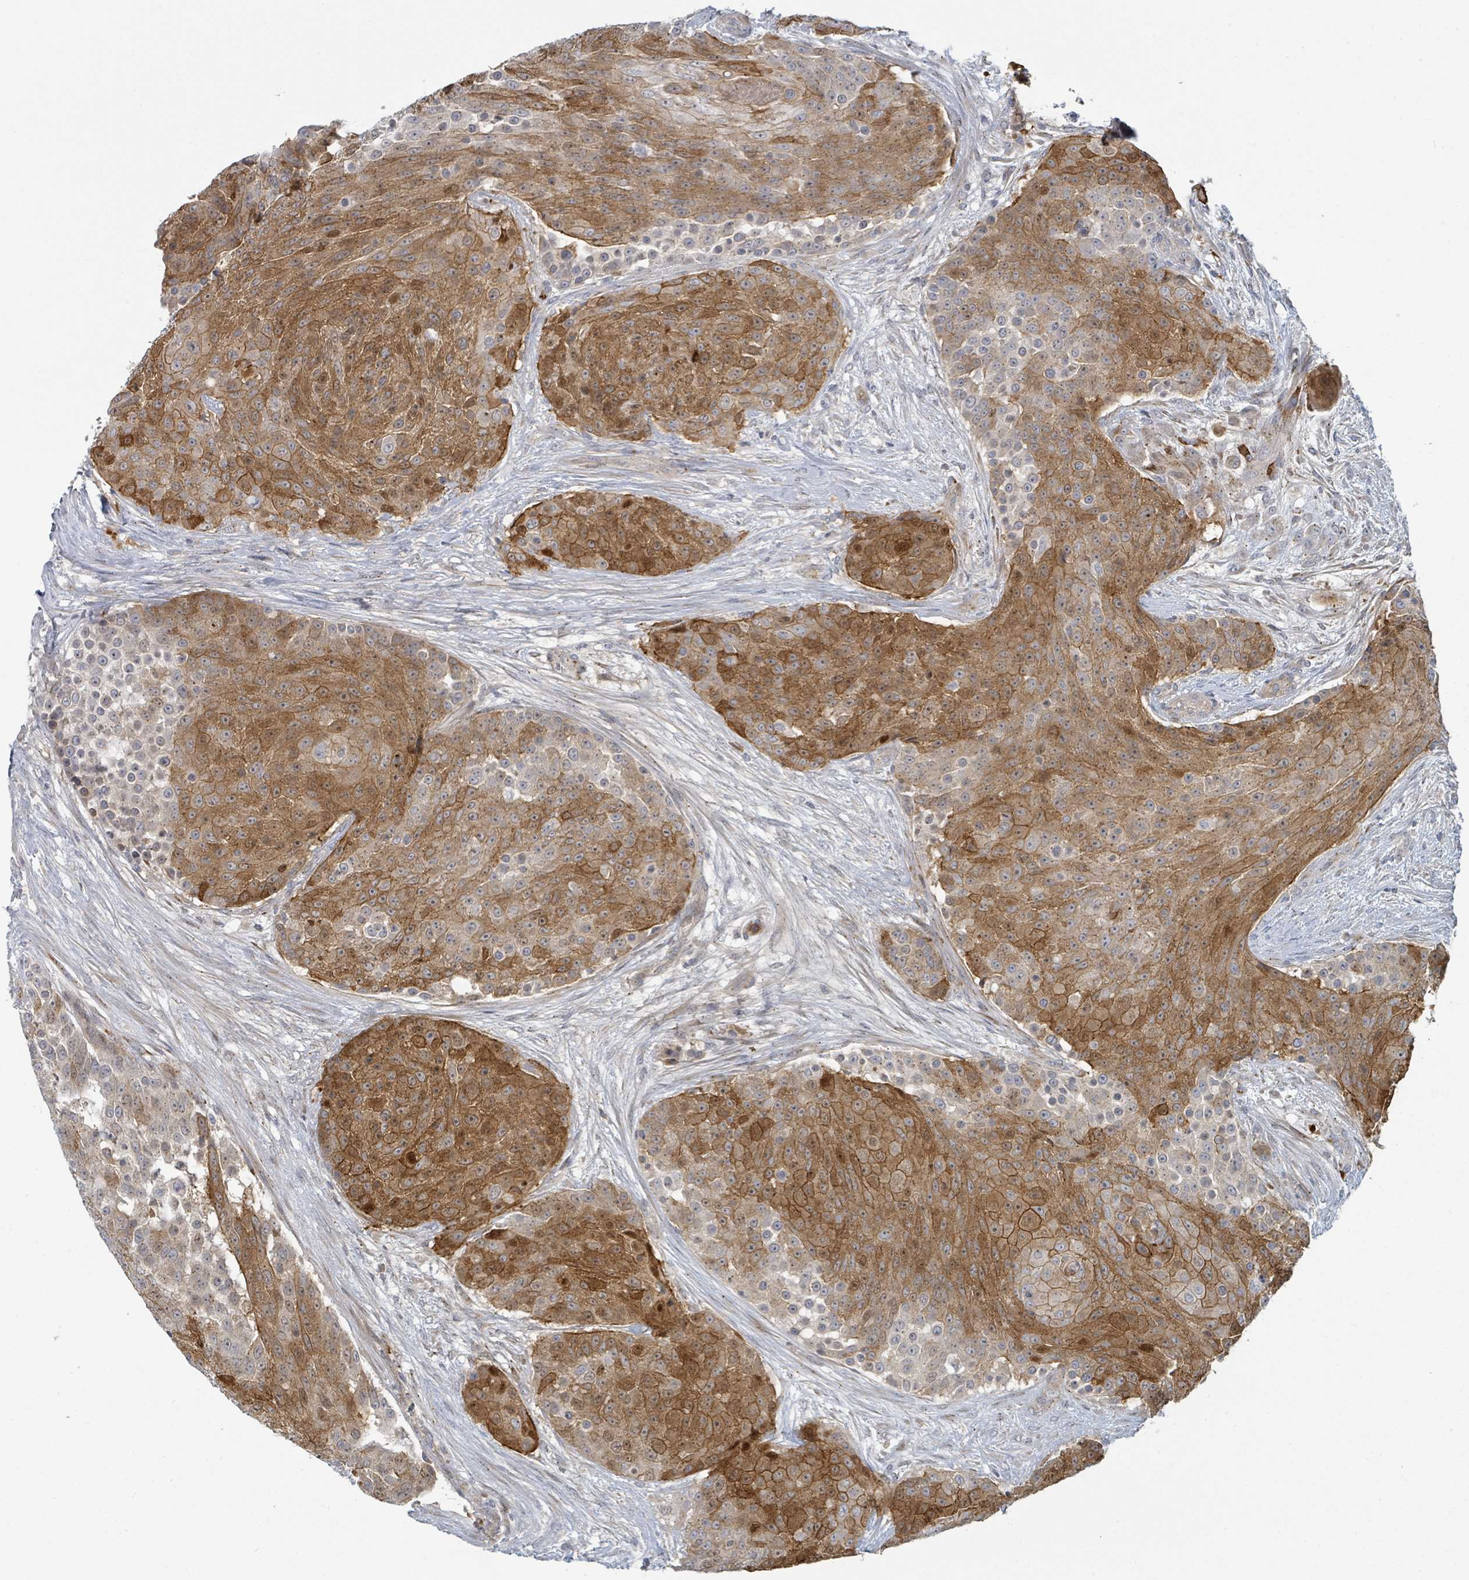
{"staining": {"intensity": "moderate", "quantity": ">75%", "location": "cytoplasmic/membranous,nuclear"}, "tissue": "urothelial cancer", "cell_type": "Tumor cells", "image_type": "cancer", "snomed": [{"axis": "morphology", "description": "Urothelial carcinoma, High grade"}, {"axis": "topography", "description": "Urinary bladder"}], "caption": "Urothelial cancer stained with DAB IHC exhibits medium levels of moderate cytoplasmic/membranous and nuclear expression in approximately >75% of tumor cells. (DAB (3,3'-diaminobenzidine) IHC, brown staining for protein, blue staining for nuclei).", "gene": "COL5A3", "patient": {"sex": "female", "age": 63}}